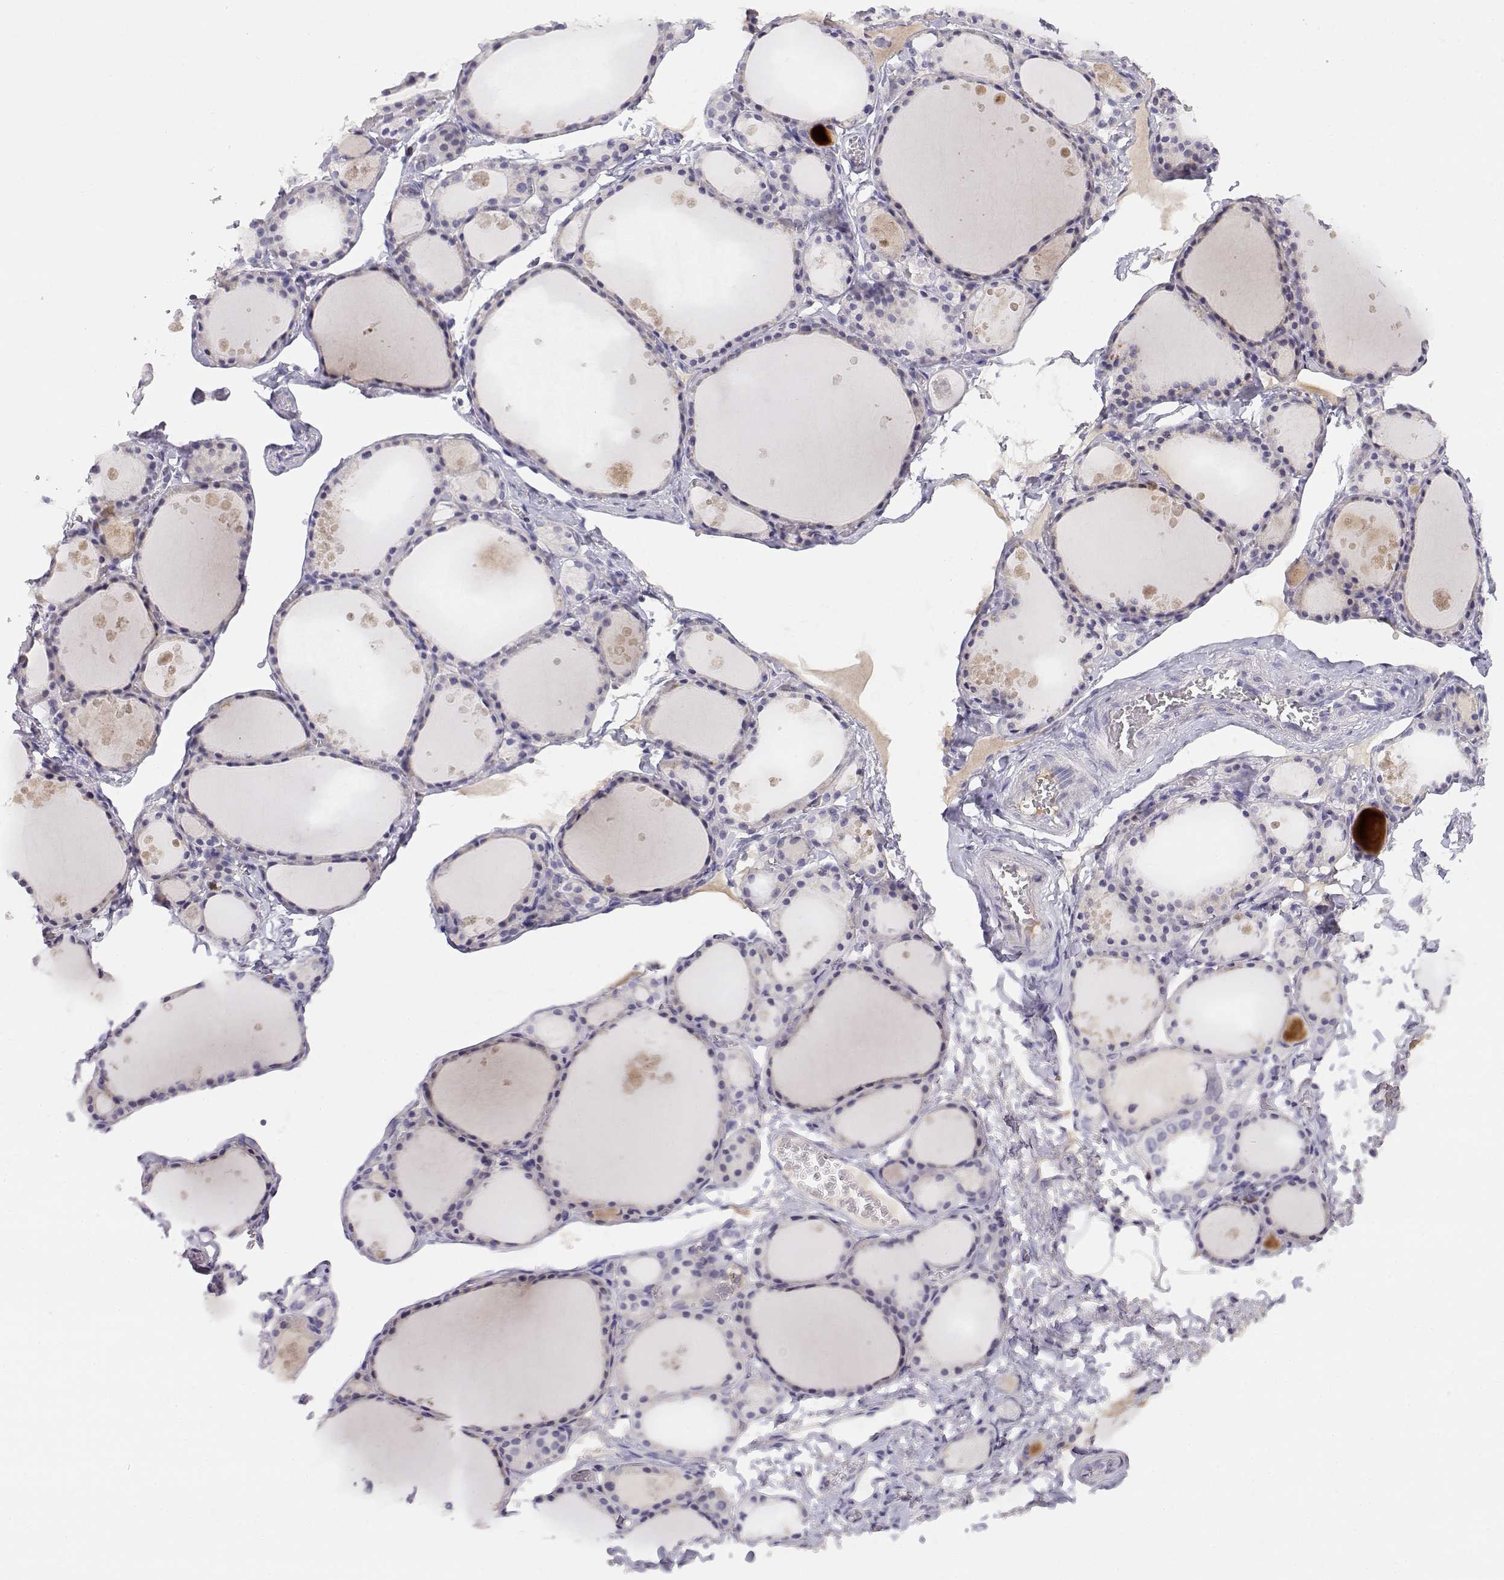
{"staining": {"intensity": "negative", "quantity": "none", "location": "none"}, "tissue": "thyroid gland", "cell_type": "Glandular cells", "image_type": "normal", "snomed": [{"axis": "morphology", "description": "Normal tissue, NOS"}, {"axis": "topography", "description": "Thyroid gland"}], "caption": "Immunohistochemistry (IHC) of normal thyroid gland shows no staining in glandular cells.", "gene": "CDHR1", "patient": {"sex": "male", "age": 68}}